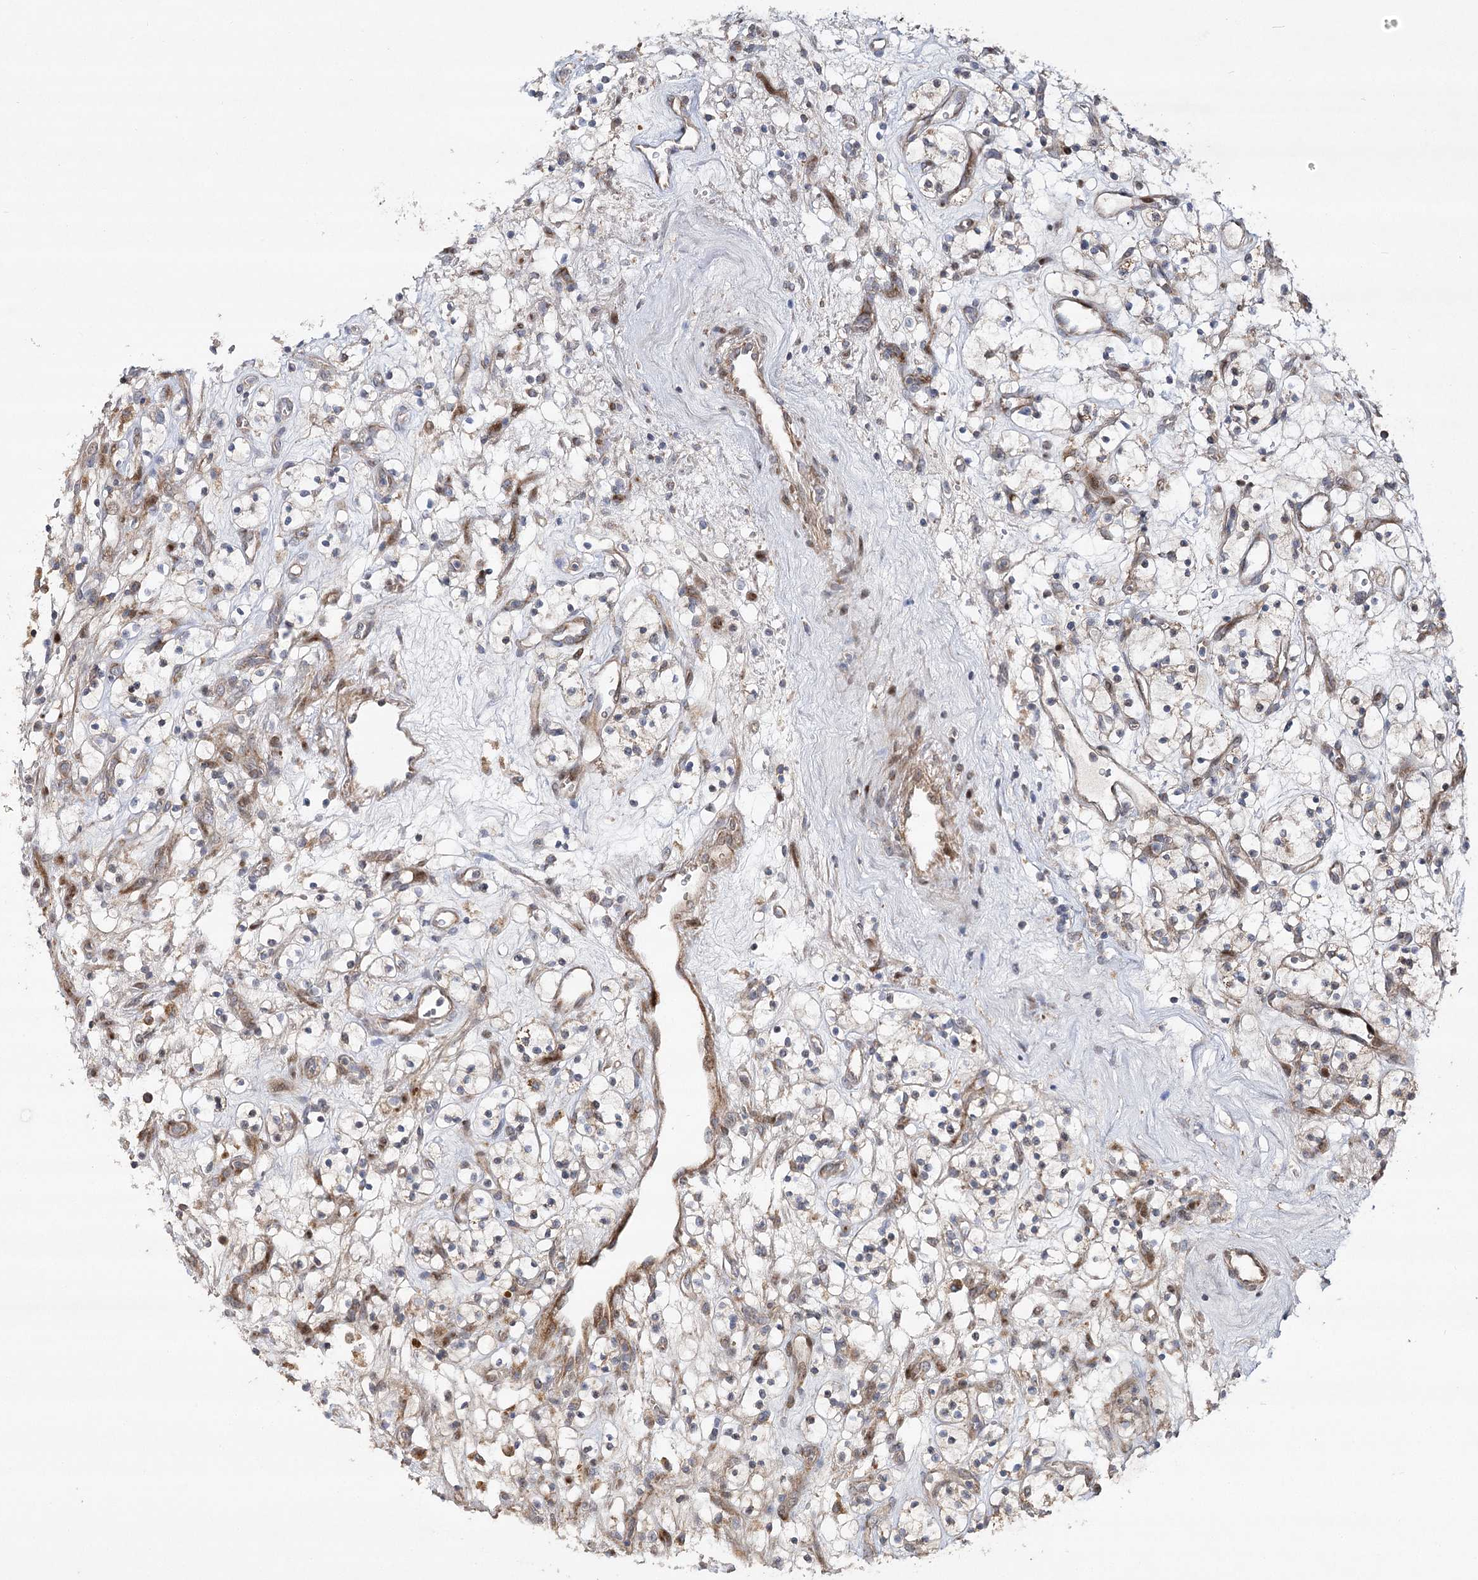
{"staining": {"intensity": "weak", "quantity": "<25%", "location": "cytoplasmic/membranous"}, "tissue": "renal cancer", "cell_type": "Tumor cells", "image_type": "cancer", "snomed": [{"axis": "morphology", "description": "Adenocarcinoma, NOS"}, {"axis": "topography", "description": "Kidney"}], "caption": "DAB (3,3'-diaminobenzidine) immunohistochemical staining of human renal adenocarcinoma exhibits no significant positivity in tumor cells.", "gene": "OBSL1", "patient": {"sex": "female", "age": 57}}